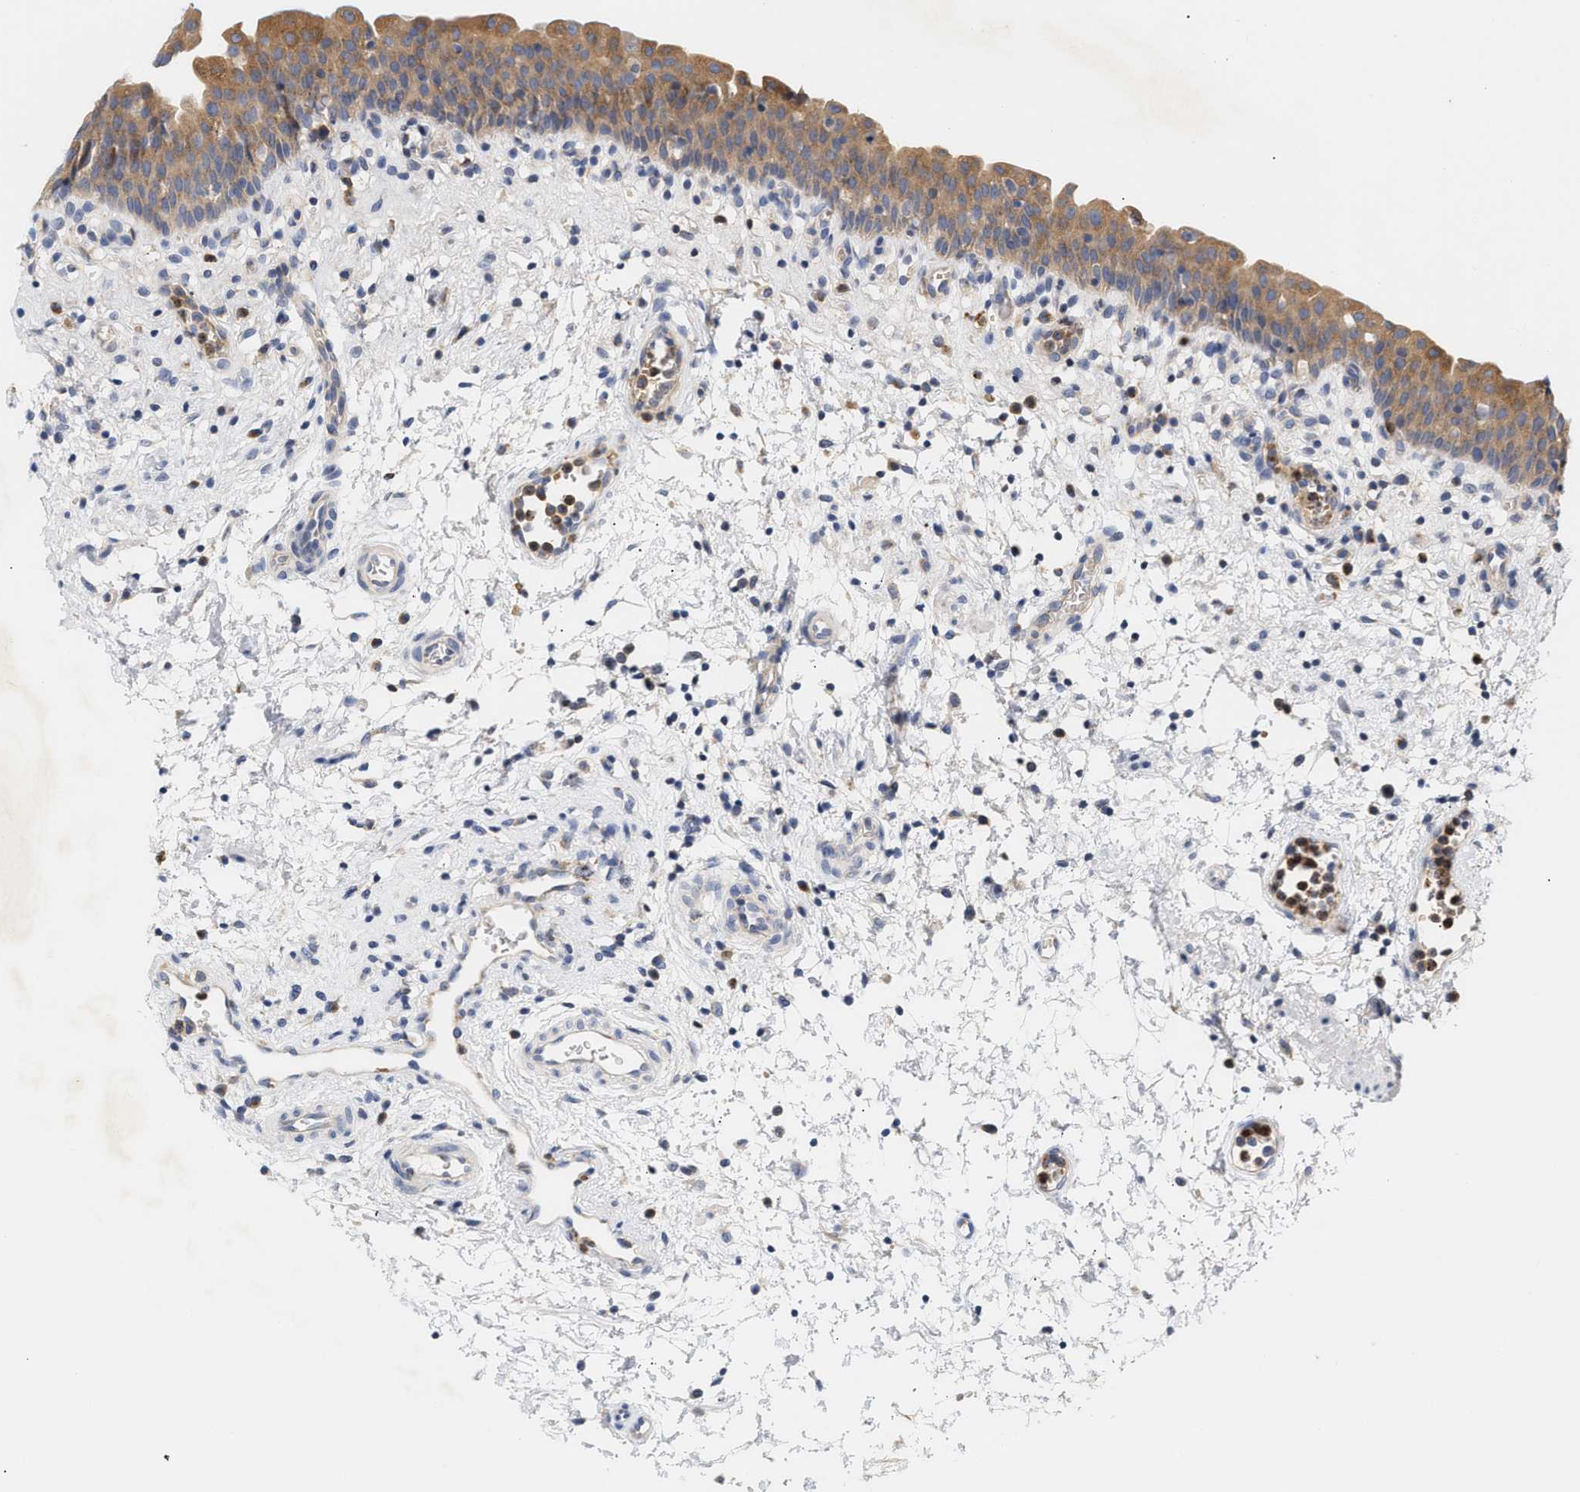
{"staining": {"intensity": "moderate", "quantity": "25%-75%", "location": "cytoplasmic/membranous"}, "tissue": "urinary bladder", "cell_type": "Urothelial cells", "image_type": "normal", "snomed": [{"axis": "morphology", "description": "Normal tissue, NOS"}, {"axis": "topography", "description": "Urinary bladder"}], "caption": "A brown stain shows moderate cytoplasmic/membranous positivity of a protein in urothelial cells of normal urinary bladder. (Stains: DAB (3,3'-diaminobenzidine) in brown, nuclei in blue, Microscopy: brightfield microscopy at high magnification).", "gene": "TRIM50", "patient": {"sex": "male", "age": 37}}